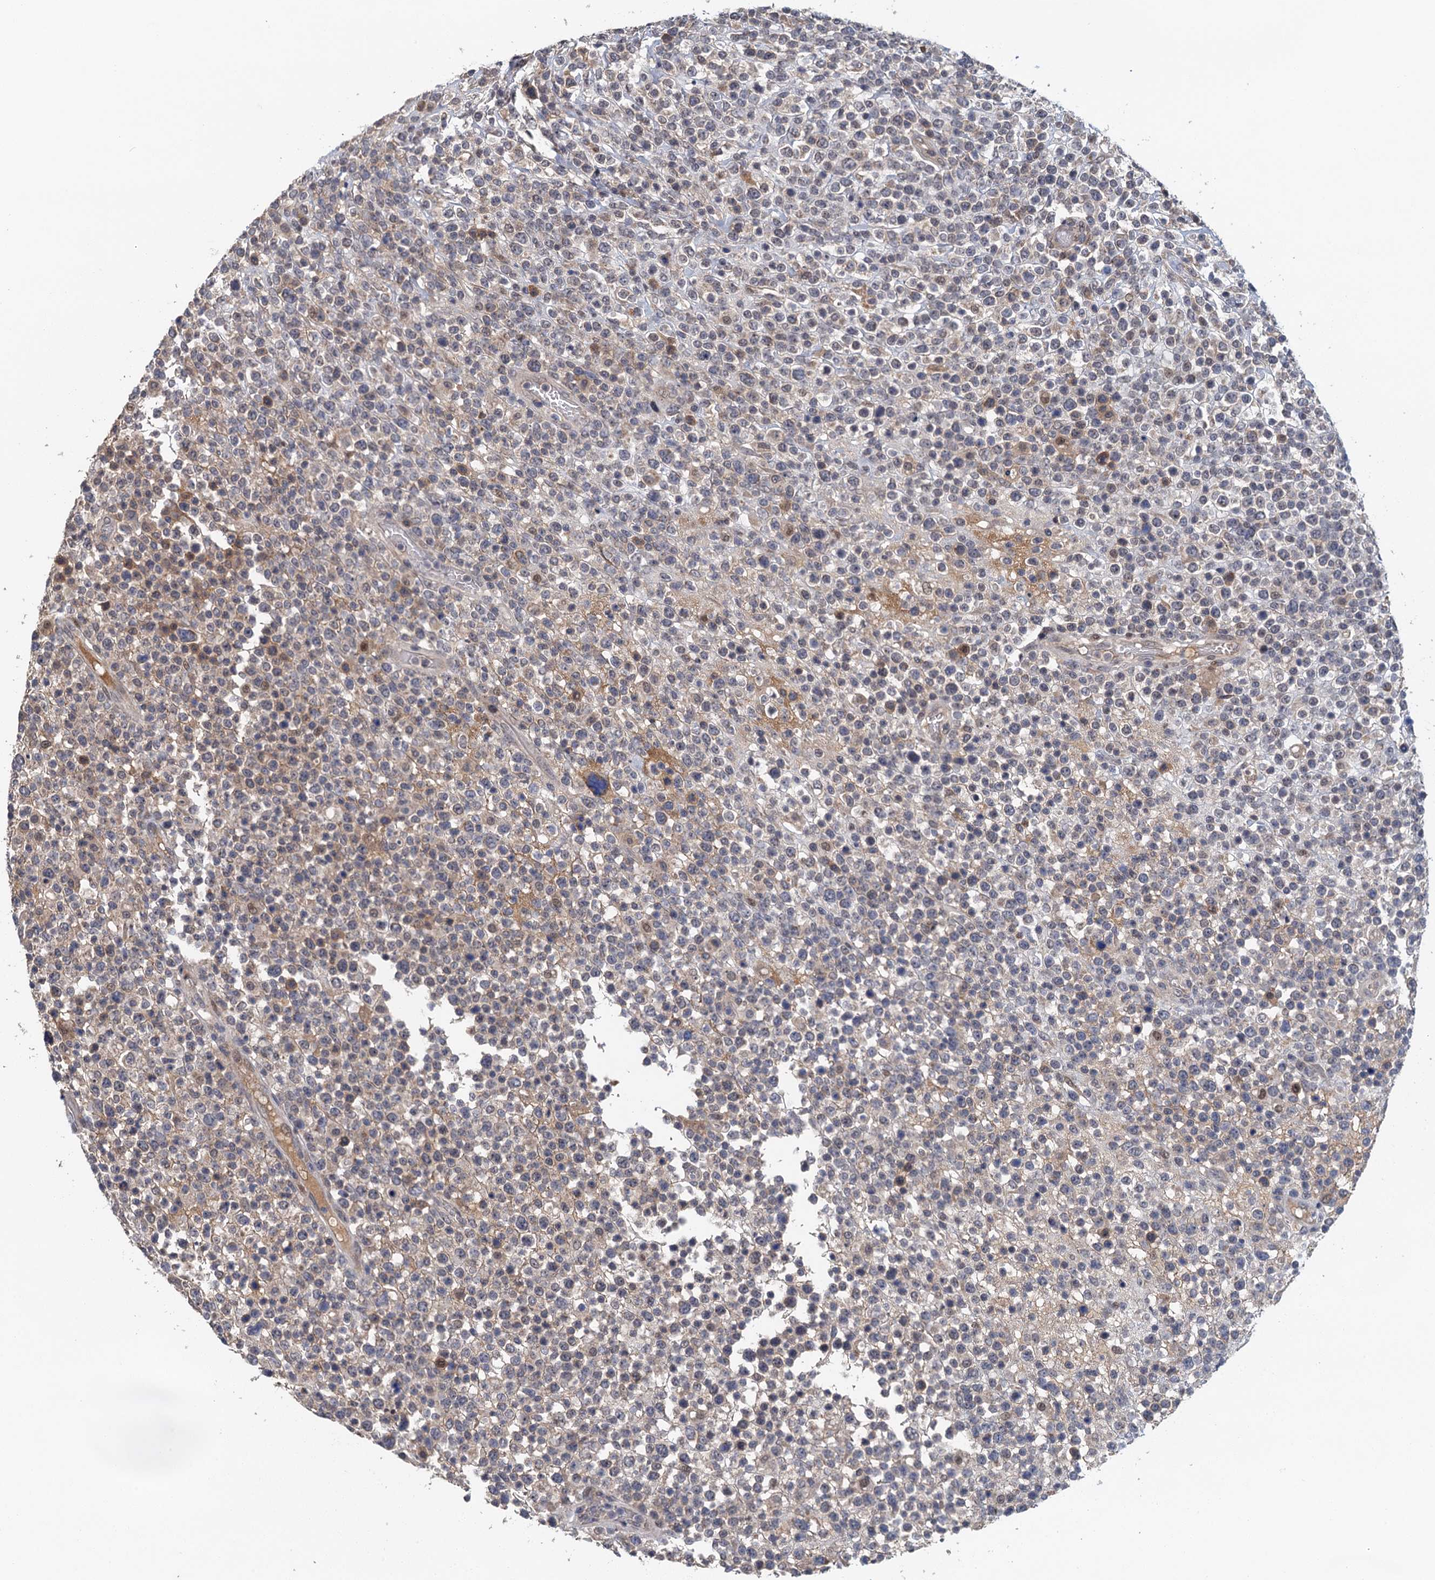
{"staining": {"intensity": "negative", "quantity": "none", "location": "none"}, "tissue": "lymphoma", "cell_type": "Tumor cells", "image_type": "cancer", "snomed": [{"axis": "morphology", "description": "Malignant lymphoma, non-Hodgkin's type, High grade"}, {"axis": "topography", "description": "Colon"}], "caption": "DAB (3,3'-diaminobenzidine) immunohistochemical staining of human malignant lymphoma, non-Hodgkin's type (high-grade) exhibits no significant staining in tumor cells. (Brightfield microscopy of DAB immunohistochemistry at high magnification).", "gene": "MDM1", "patient": {"sex": "female", "age": 53}}